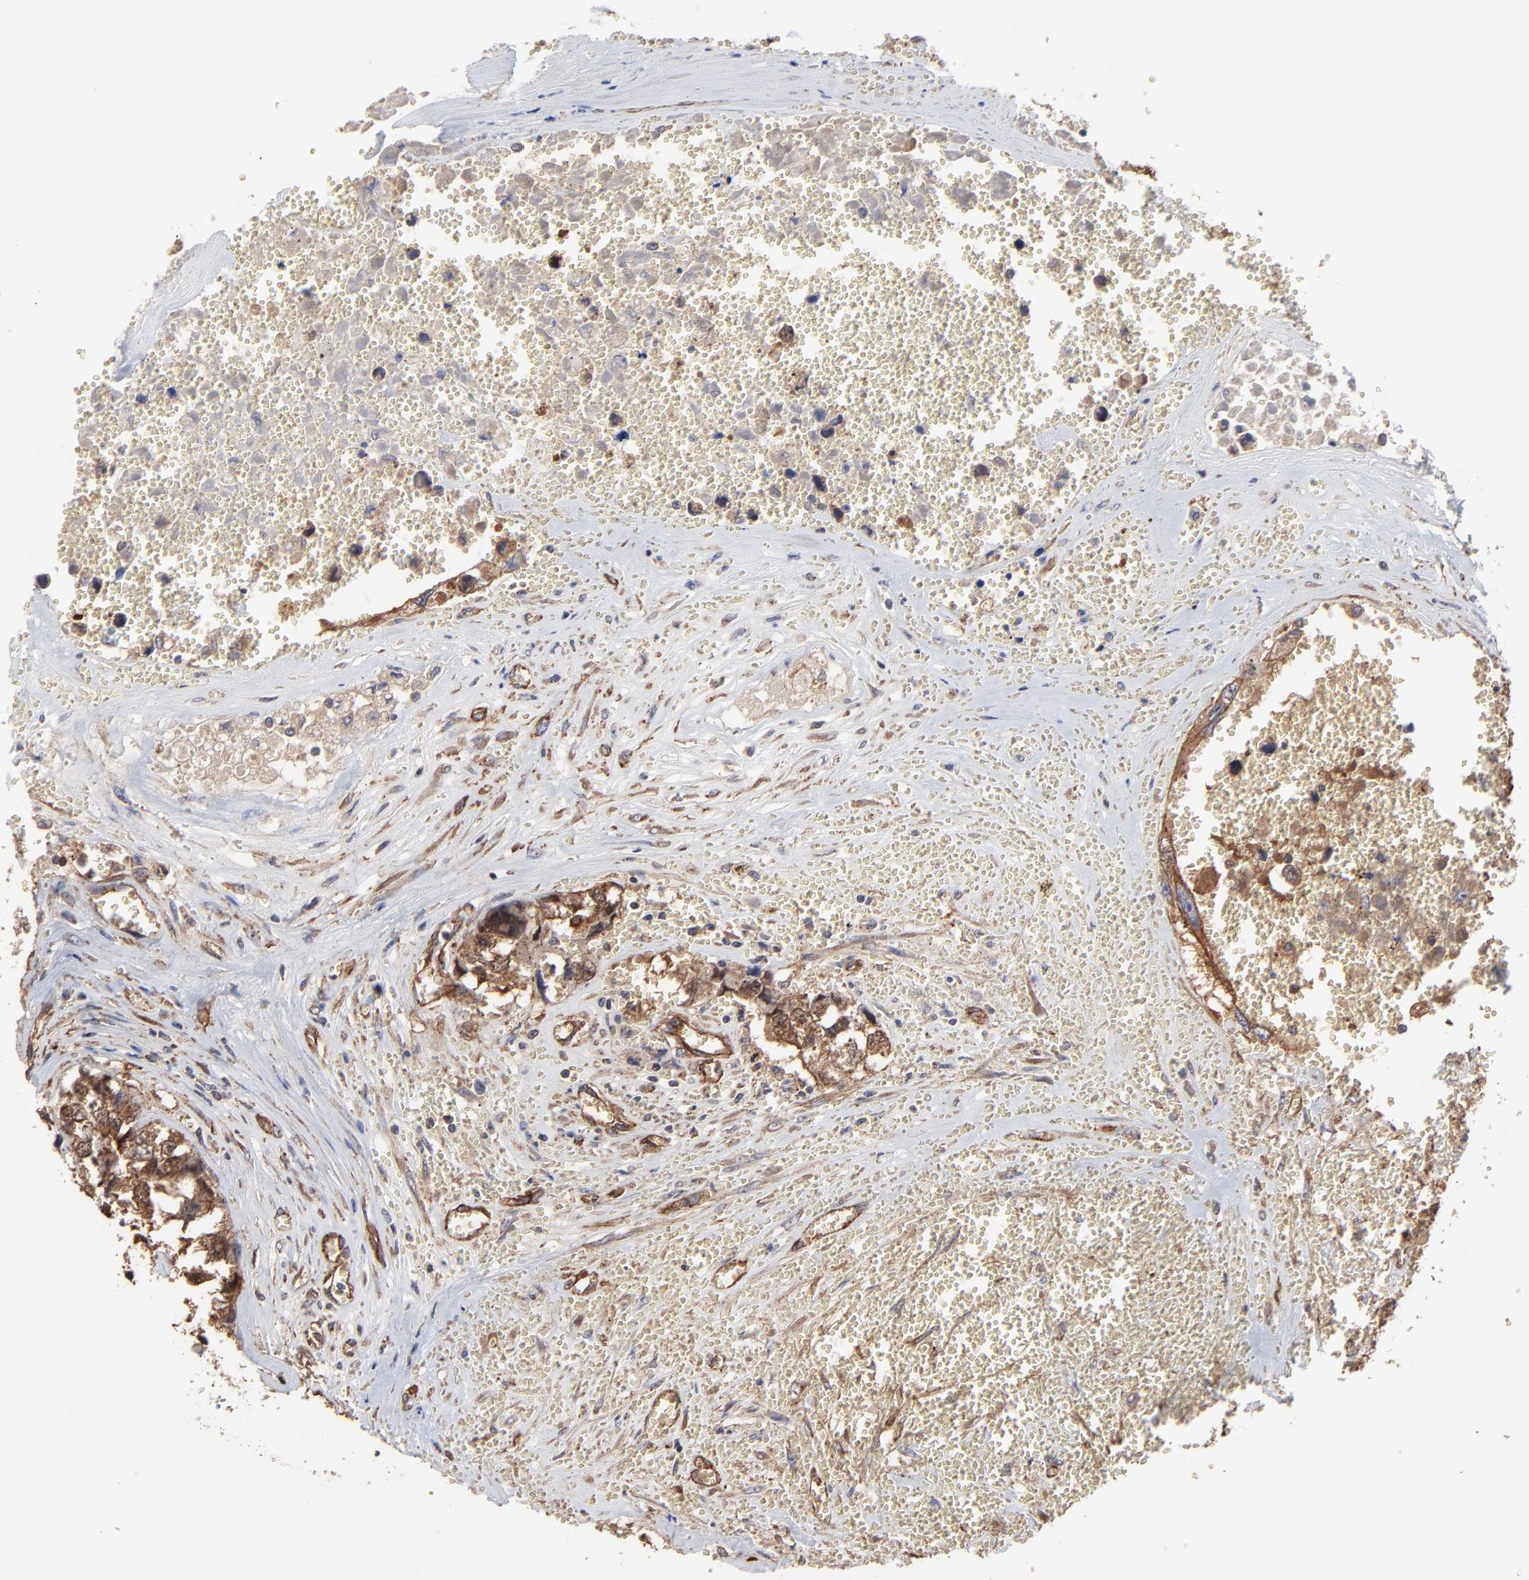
{"staining": {"intensity": "strong", "quantity": ">75%", "location": "cytoplasmic/membranous"}, "tissue": "testis cancer", "cell_type": "Tumor cells", "image_type": "cancer", "snomed": [{"axis": "morphology", "description": "Carcinoma, Embryonal, NOS"}, {"axis": "topography", "description": "Testis"}], "caption": "Testis cancer (embryonal carcinoma) was stained to show a protein in brown. There is high levels of strong cytoplasmic/membranous staining in approximately >75% of tumor cells. The protein of interest is stained brown, and the nuclei are stained in blue (DAB IHC with brightfield microscopy, high magnification).", "gene": "ARMT1", "patient": {"sex": "male", "age": 31}}